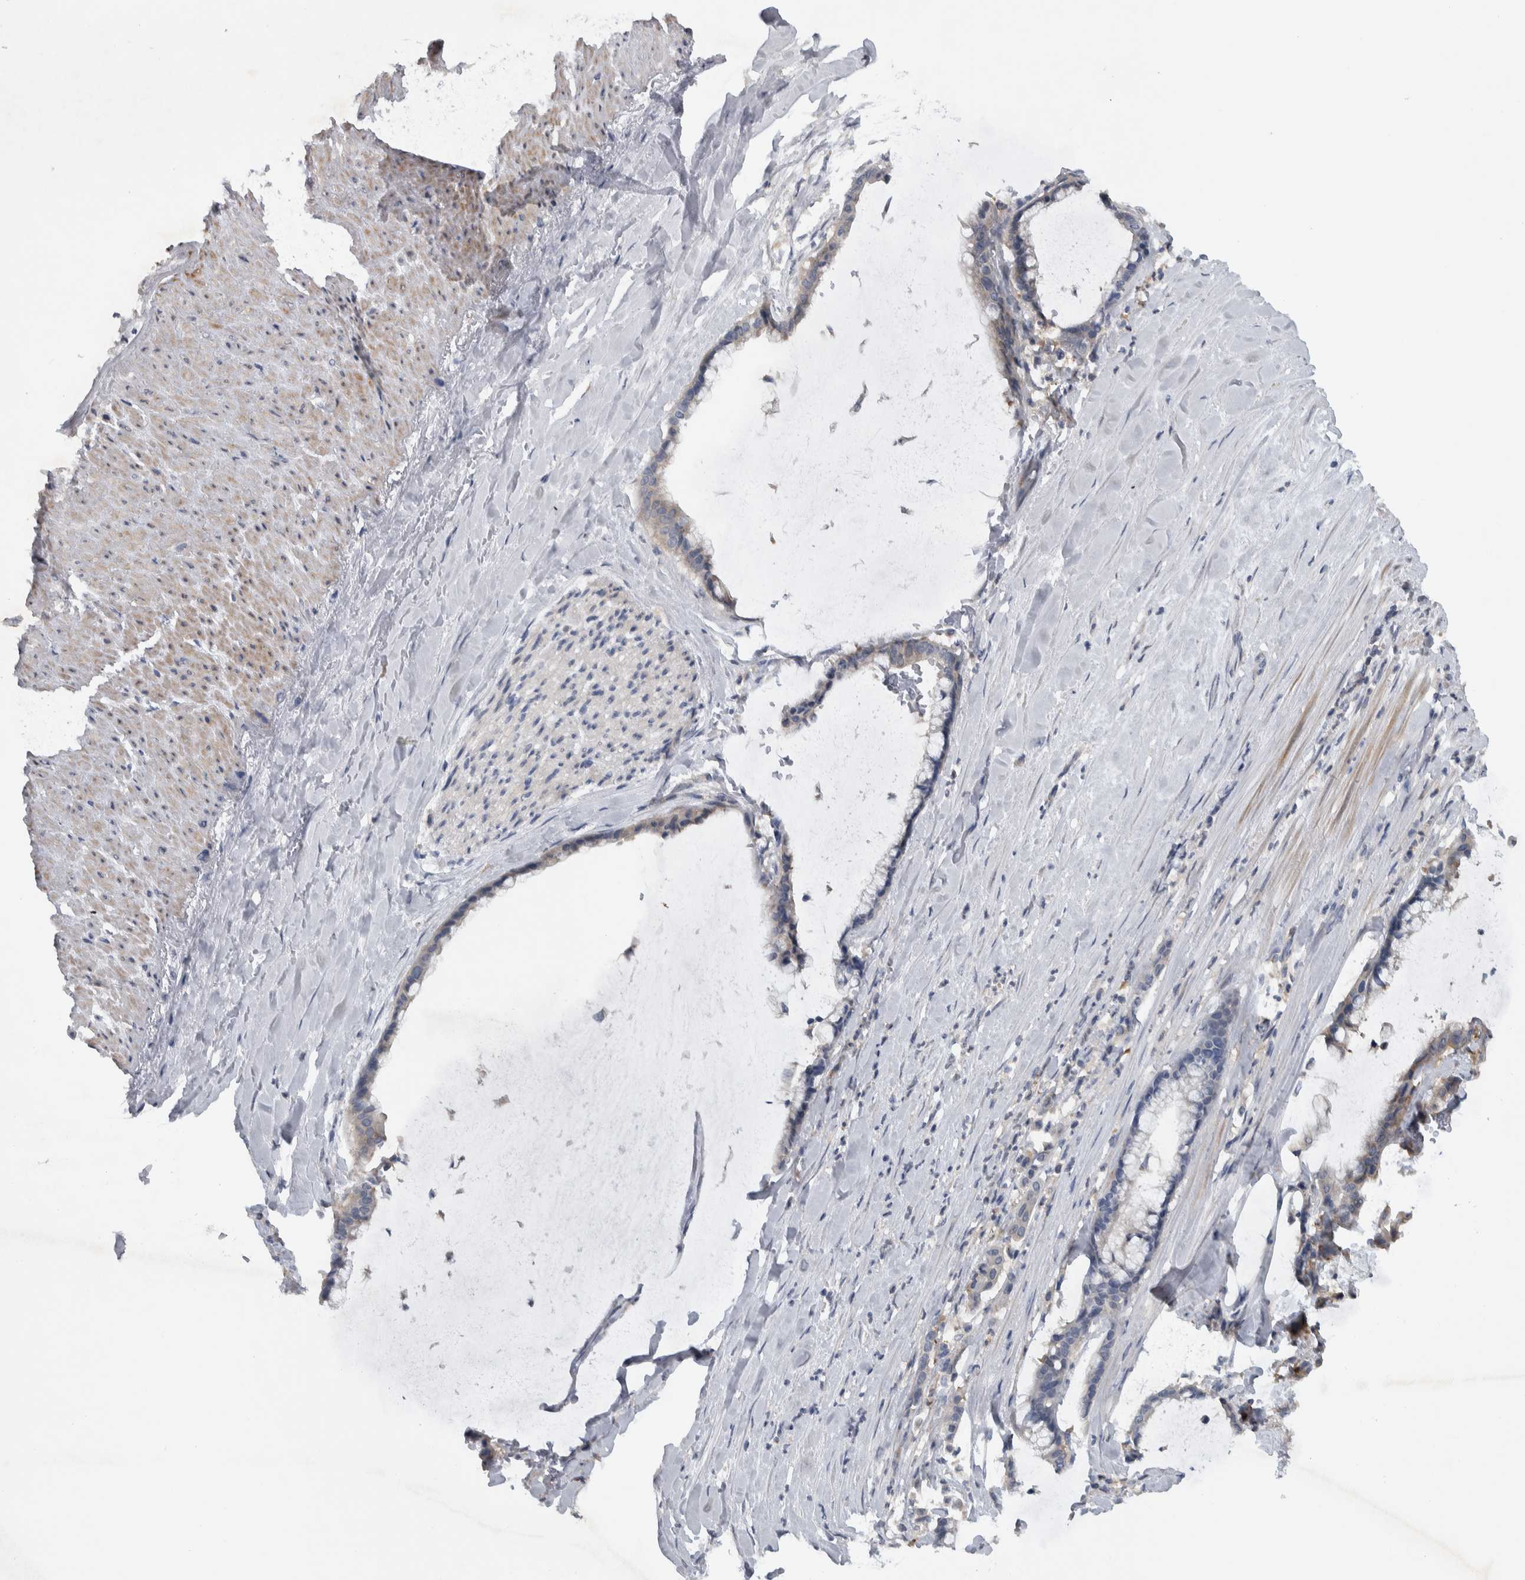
{"staining": {"intensity": "weak", "quantity": "<25%", "location": "cytoplasmic/membranous"}, "tissue": "pancreatic cancer", "cell_type": "Tumor cells", "image_type": "cancer", "snomed": [{"axis": "morphology", "description": "Adenocarcinoma, NOS"}, {"axis": "topography", "description": "Pancreas"}], "caption": "Immunohistochemical staining of human pancreatic cancer demonstrates no significant positivity in tumor cells.", "gene": "NT5C2", "patient": {"sex": "male", "age": 41}}